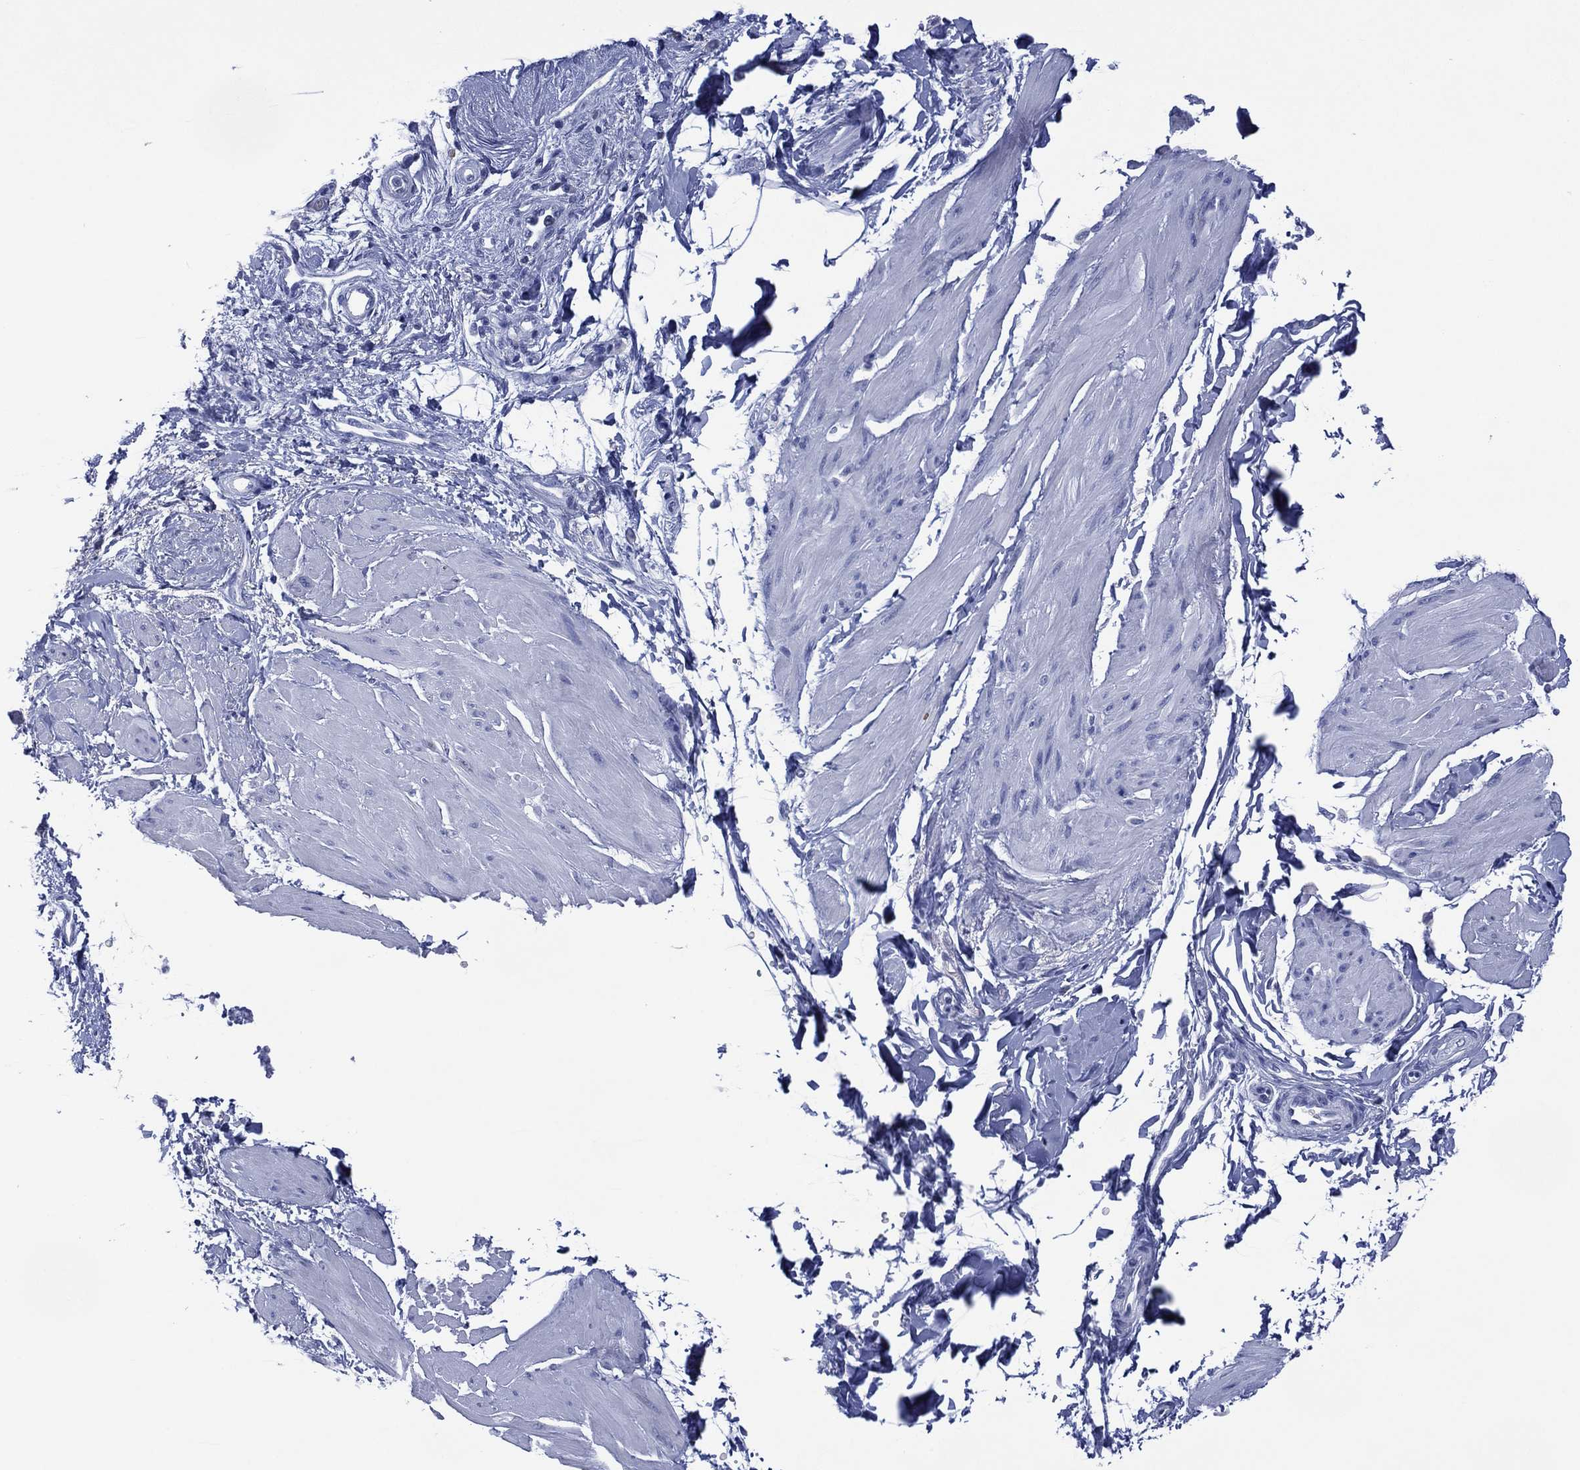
{"staining": {"intensity": "negative", "quantity": "none", "location": "none"}, "tissue": "smooth muscle", "cell_type": "Smooth muscle cells", "image_type": "normal", "snomed": [{"axis": "morphology", "description": "Normal tissue, NOS"}, {"axis": "topography", "description": "Adipose tissue"}, {"axis": "topography", "description": "Smooth muscle"}, {"axis": "topography", "description": "Peripheral nerve tissue"}], "caption": "This is an IHC micrograph of unremarkable human smooth muscle. There is no staining in smooth muscle cells.", "gene": "SIGLECL1", "patient": {"sex": "male", "age": 83}}